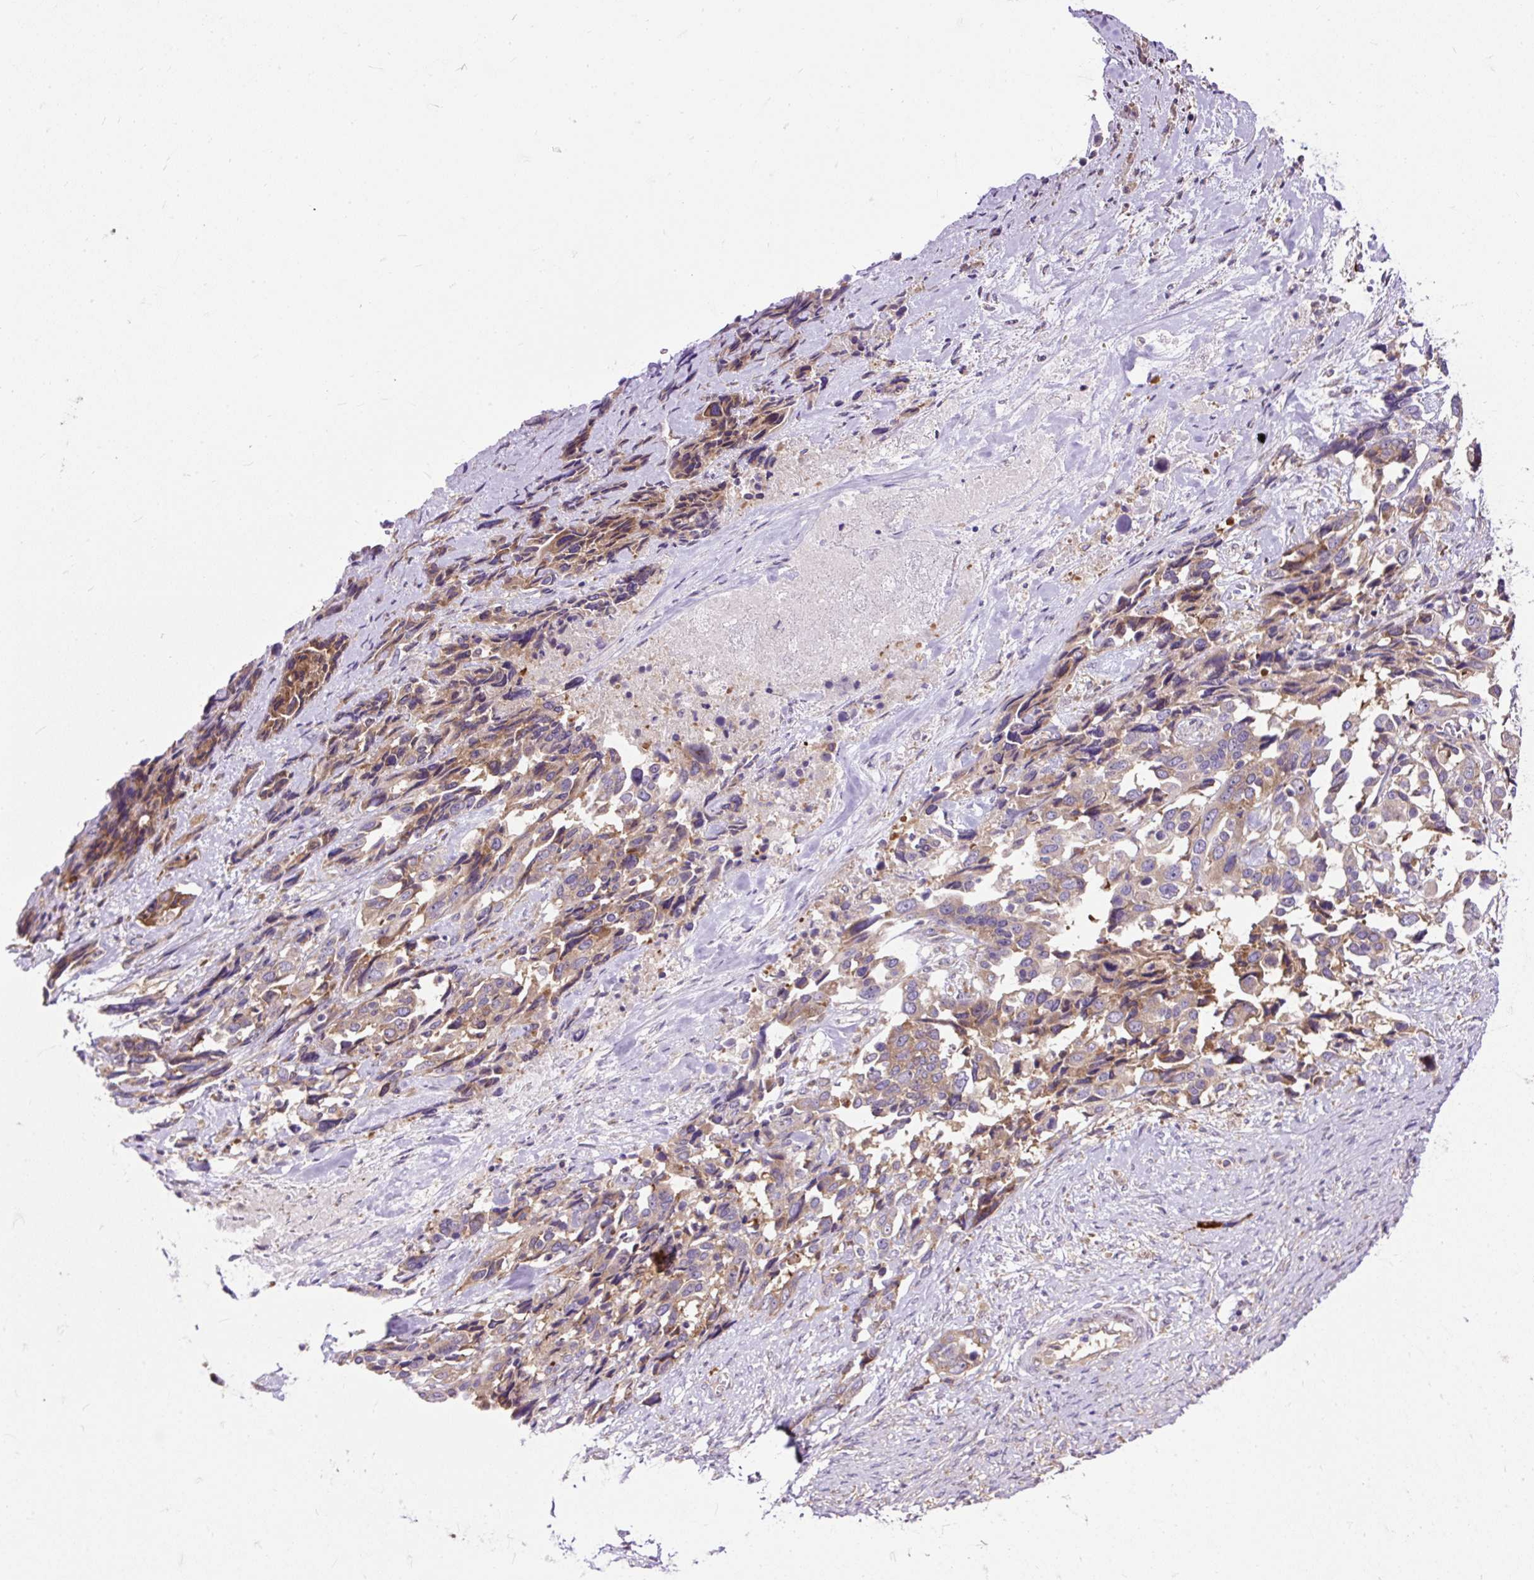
{"staining": {"intensity": "moderate", "quantity": ">75%", "location": "cytoplasmic/membranous"}, "tissue": "ovarian cancer", "cell_type": "Tumor cells", "image_type": "cancer", "snomed": [{"axis": "morphology", "description": "Cystadenocarcinoma, serous, NOS"}, {"axis": "topography", "description": "Ovary"}], "caption": "Immunohistochemistry histopathology image of human ovarian cancer stained for a protein (brown), which reveals medium levels of moderate cytoplasmic/membranous expression in approximately >75% of tumor cells.", "gene": "RPS5", "patient": {"sex": "female", "age": 44}}